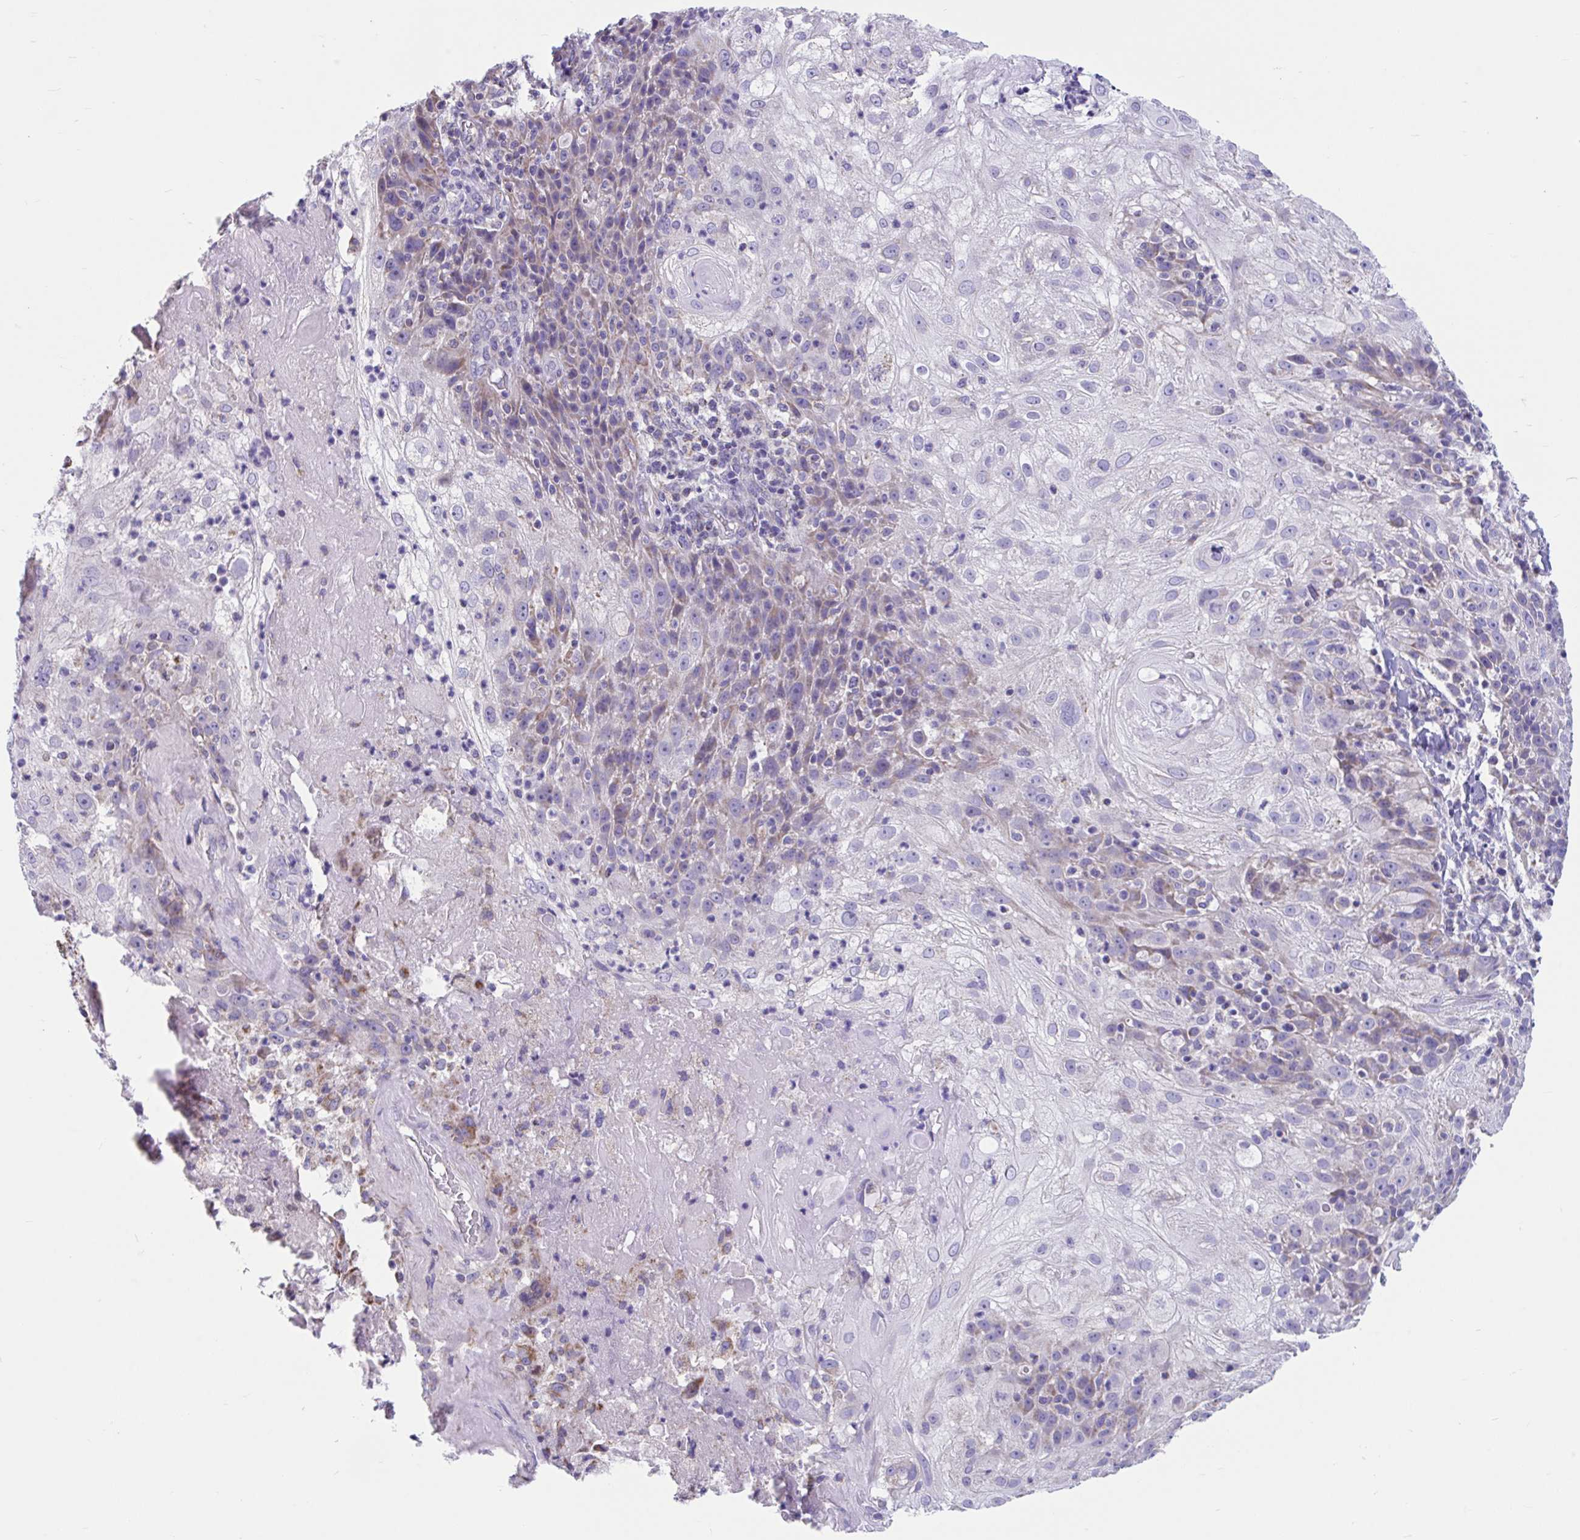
{"staining": {"intensity": "moderate", "quantity": "<25%", "location": "cytoplasmic/membranous"}, "tissue": "skin cancer", "cell_type": "Tumor cells", "image_type": "cancer", "snomed": [{"axis": "morphology", "description": "Normal tissue, NOS"}, {"axis": "morphology", "description": "Squamous cell carcinoma, NOS"}, {"axis": "topography", "description": "Skin"}], "caption": "High-power microscopy captured an immunohistochemistry image of skin squamous cell carcinoma, revealing moderate cytoplasmic/membranous staining in about <25% of tumor cells. The staining was performed using DAB (3,3'-diaminobenzidine) to visualize the protein expression in brown, while the nuclei were stained in blue with hematoxylin (Magnification: 20x).", "gene": "OR13A1", "patient": {"sex": "female", "age": 83}}